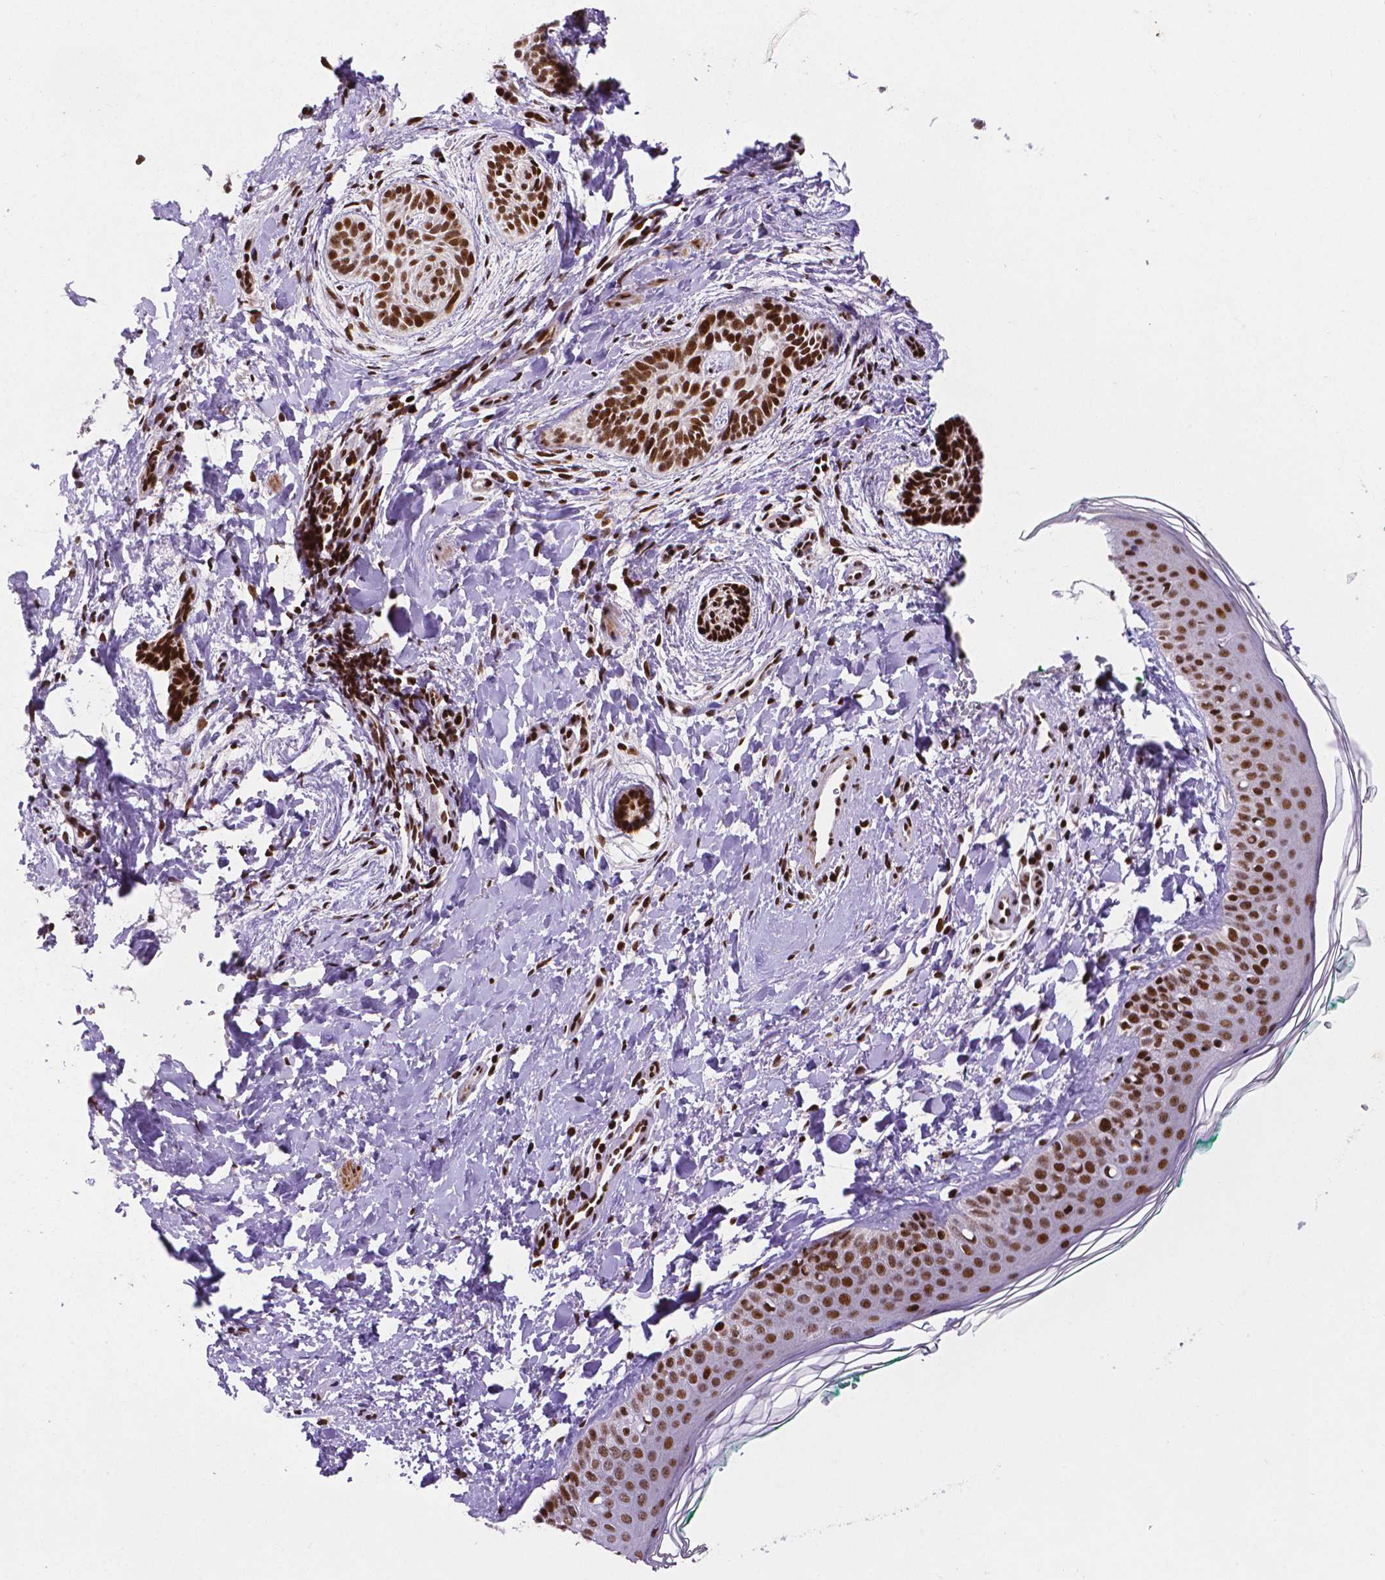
{"staining": {"intensity": "moderate", "quantity": ">75%", "location": "nuclear"}, "tissue": "skin cancer", "cell_type": "Tumor cells", "image_type": "cancer", "snomed": [{"axis": "morphology", "description": "Basal cell carcinoma"}, {"axis": "topography", "description": "Skin"}], "caption": "IHC staining of skin cancer, which reveals medium levels of moderate nuclear positivity in approximately >75% of tumor cells indicating moderate nuclear protein expression. The staining was performed using DAB (3,3'-diaminobenzidine) (brown) for protein detection and nuclei were counterstained in hematoxylin (blue).", "gene": "CTCF", "patient": {"sex": "male", "age": 63}}